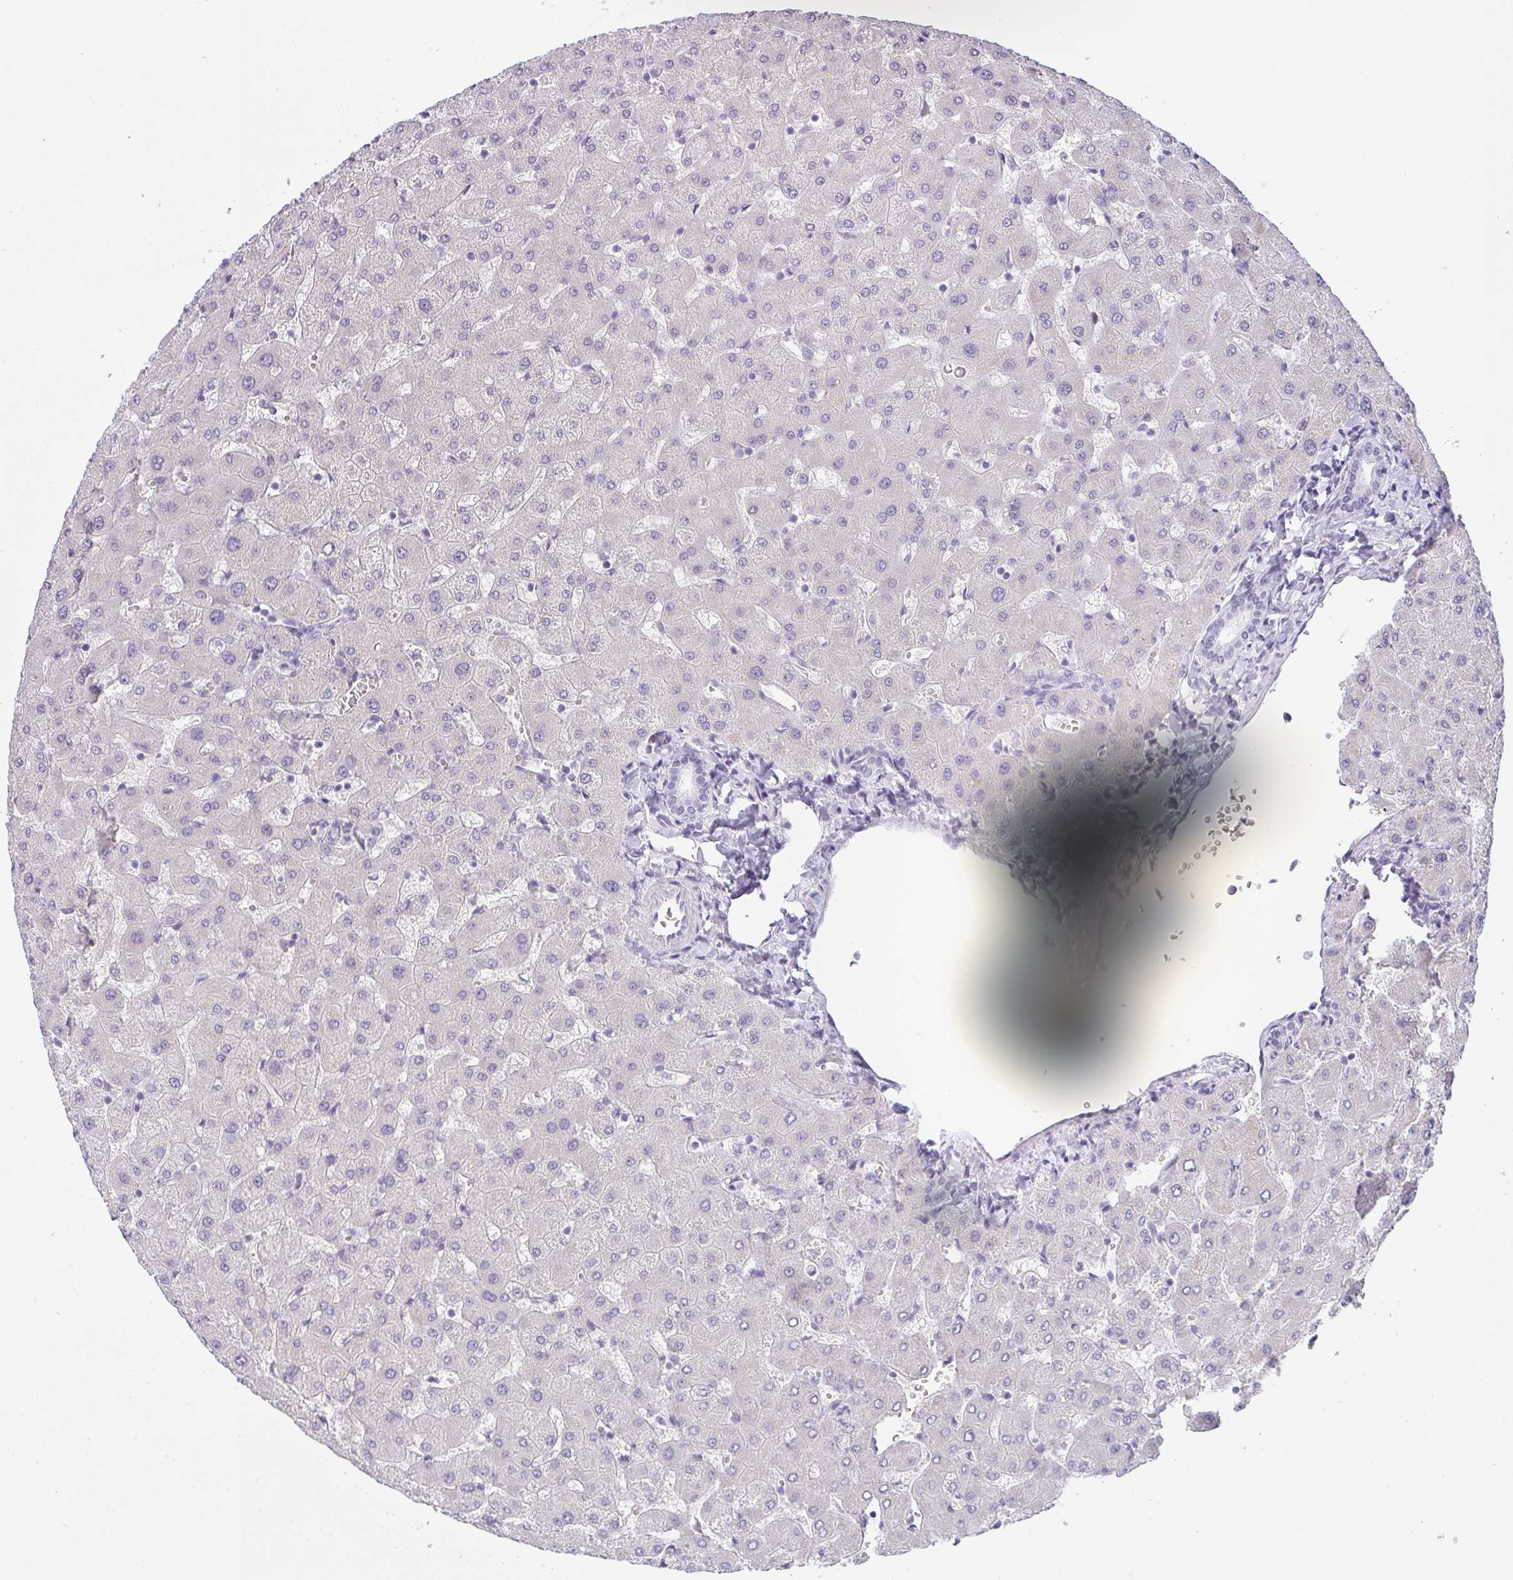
{"staining": {"intensity": "negative", "quantity": "none", "location": "none"}, "tissue": "liver", "cell_type": "Cholangiocytes", "image_type": "normal", "snomed": [{"axis": "morphology", "description": "Normal tissue, NOS"}, {"axis": "topography", "description": "Liver"}], "caption": "DAB immunohistochemical staining of benign liver displays no significant expression in cholangiocytes. Nuclei are stained in blue.", "gene": "COX7B", "patient": {"sex": "female", "age": 63}}